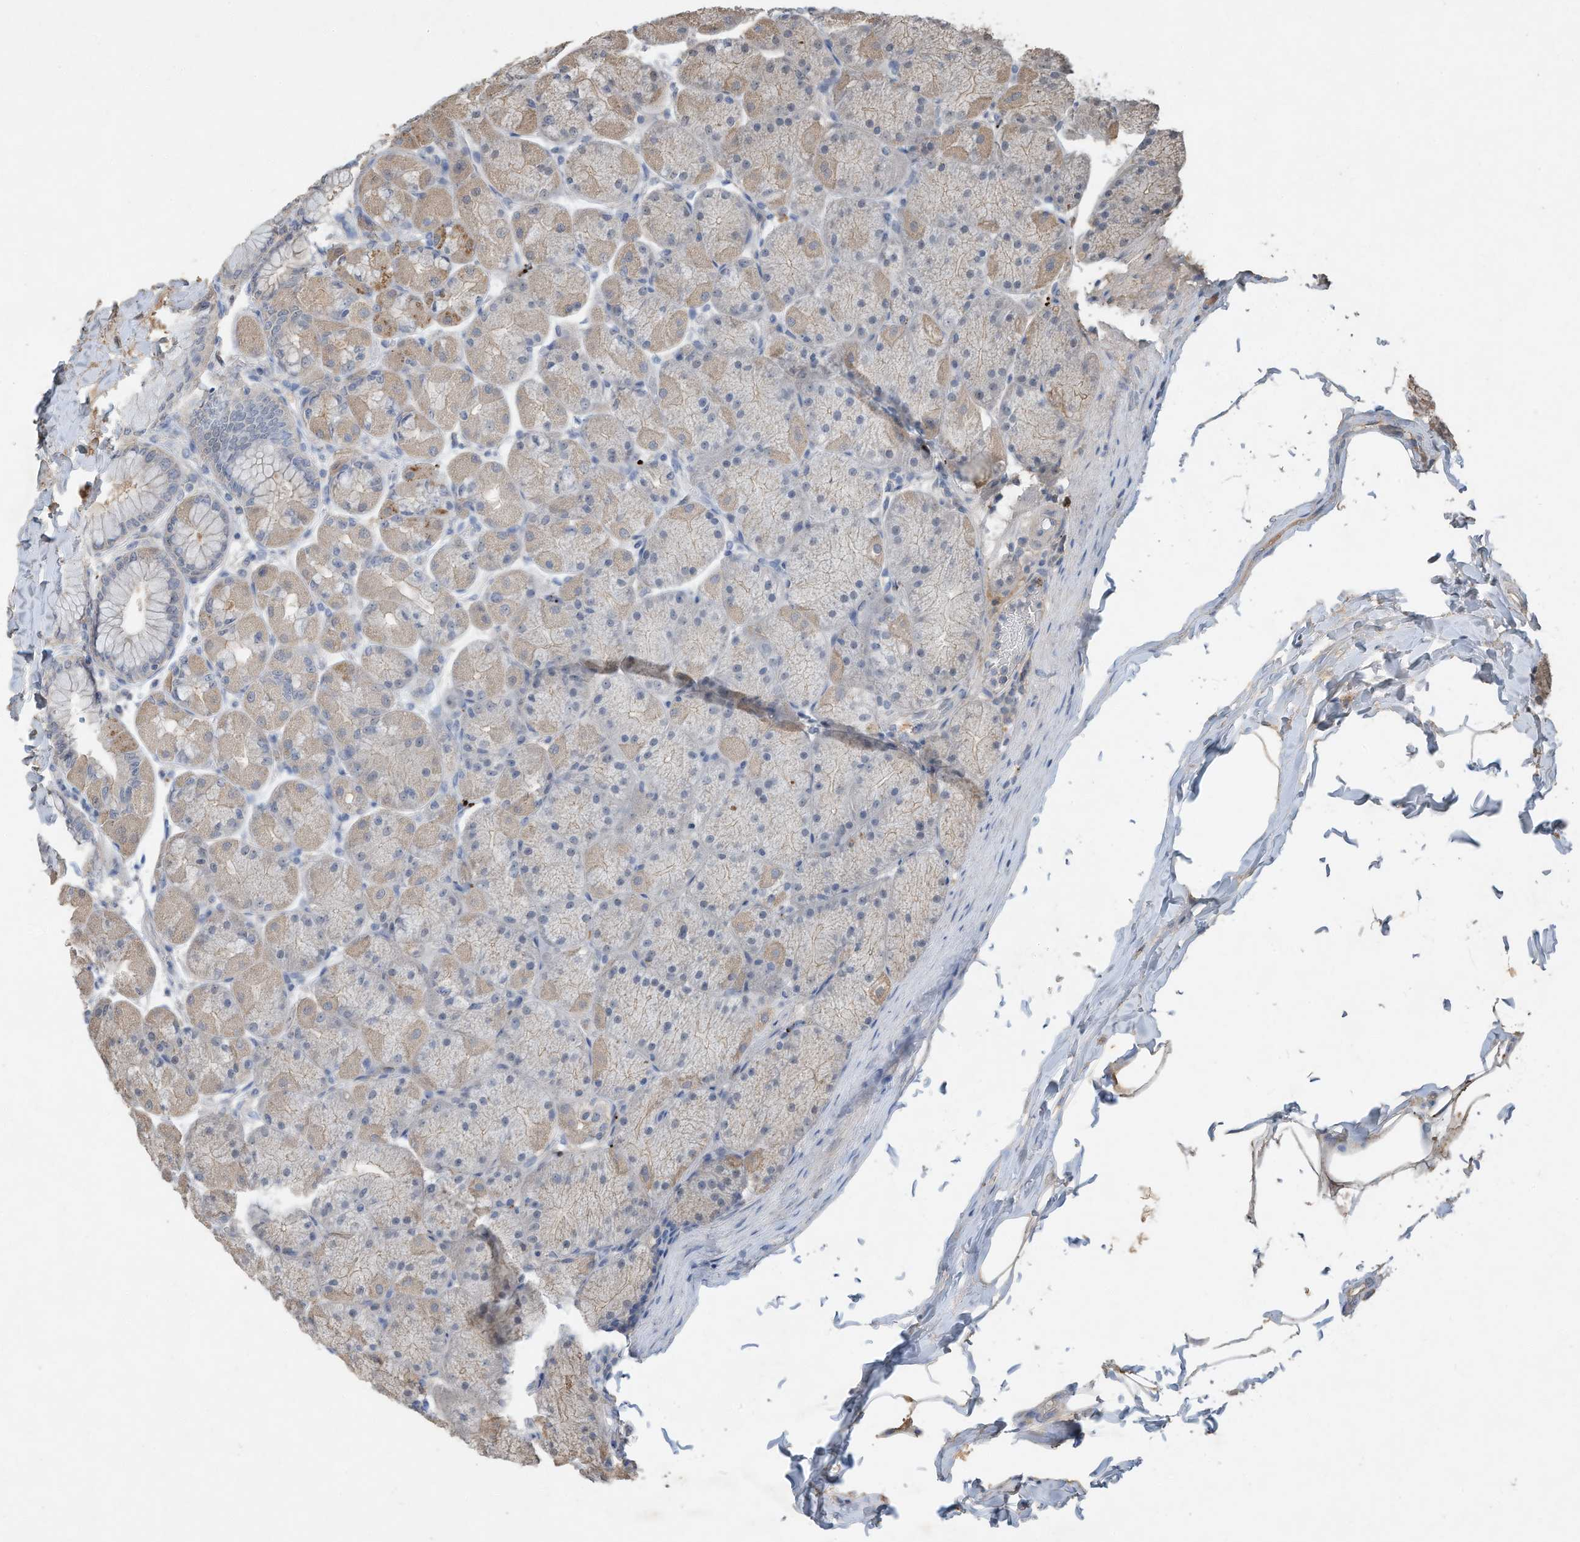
{"staining": {"intensity": "weak", "quantity": "25%-75%", "location": "cytoplasmic/membranous"}, "tissue": "stomach", "cell_type": "Glandular cells", "image_type": "normal", "snomed": [{"axis": "morphology", "description": "Normal tissue, NOS"}, {"axis": "topography", "description": "Stomach, upper"}], "caption": "Immunohistochemical staining of unremarkable stomach exhibits weak cytoplasmic/membranous protein expression in about 25%-75% of glandular cells. (IHC, brightfield microscopy, high magnification).", "gene": "CAPN13", "patient": {"sex": "female", "age": 56}}